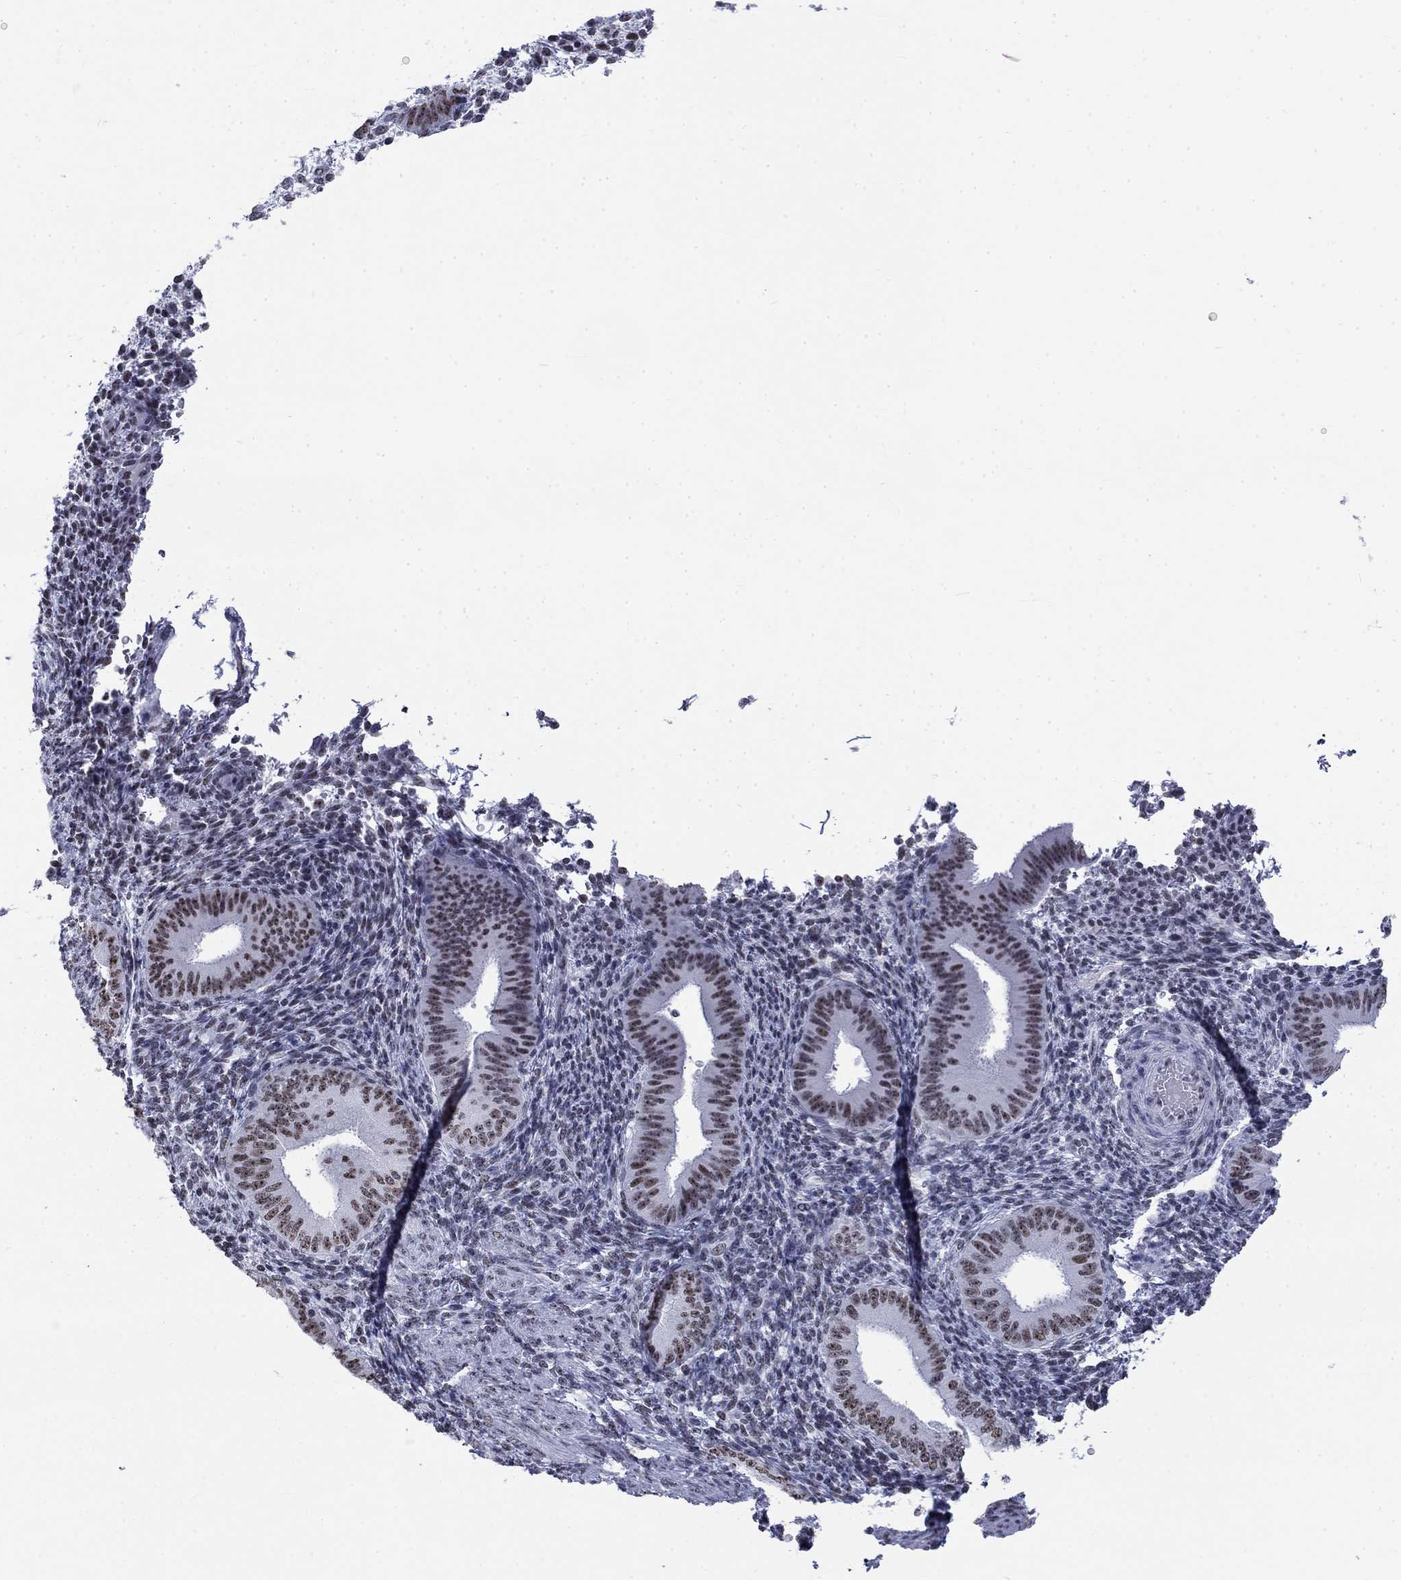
{"staining": {"intensity": "negative", "quantity": "none", "location": "none"}, "tissue": "endometrium", "cell_type": "Cells in endometrial stroma", "image_type": "normal", "snomed": [{"axis": "morphology", "description": "Normal tissue, NOS"}, {"axis": "topography", "description": "Endometrium"}], "caption": "A high-resolution image shows immunohistochemistry (IHC) staining of unremarkable endometrium, which demonstrates no significant staining in cells in endometrial stroma.", "gene": "CSRNP3", "patient": {"sex": "female", "age": 39}}